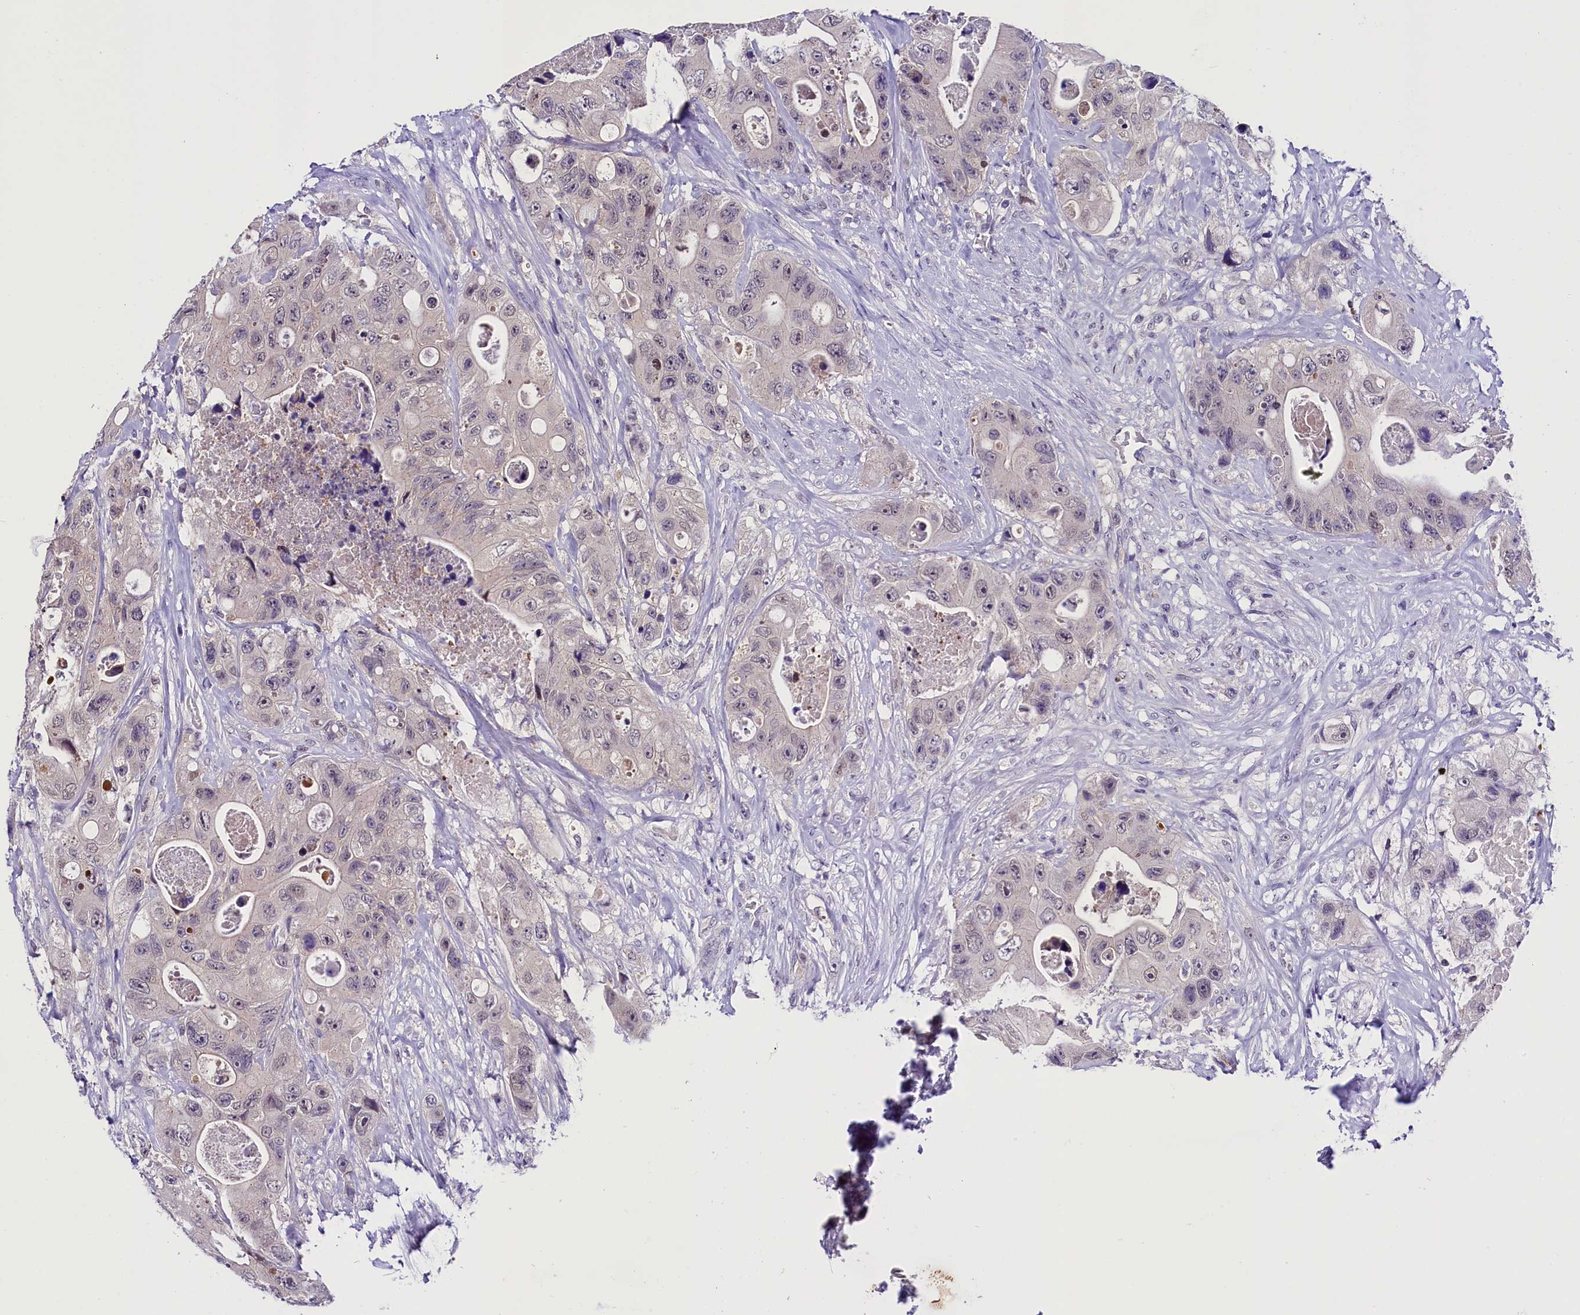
{"staining": {"intensity": "negative", "quantity": "none", "location": "none"}, "tissue": "colorectal cancer", "cell_type": "Tumor cells", "image_type": "cancer", "snomed": [{"axis": "morphology", "description": "Adenocarcinoma, NOS"}, {"axis": "topography", "description": "Colon"}], "caption": "High power microscopy photomicrograph of an IHC image of colorectal cancer (adenocarcinoma), revealing no significant positivity in tumor cells.", "gene": "IQCN", "patient": {"sex": "female", "age": 46}}